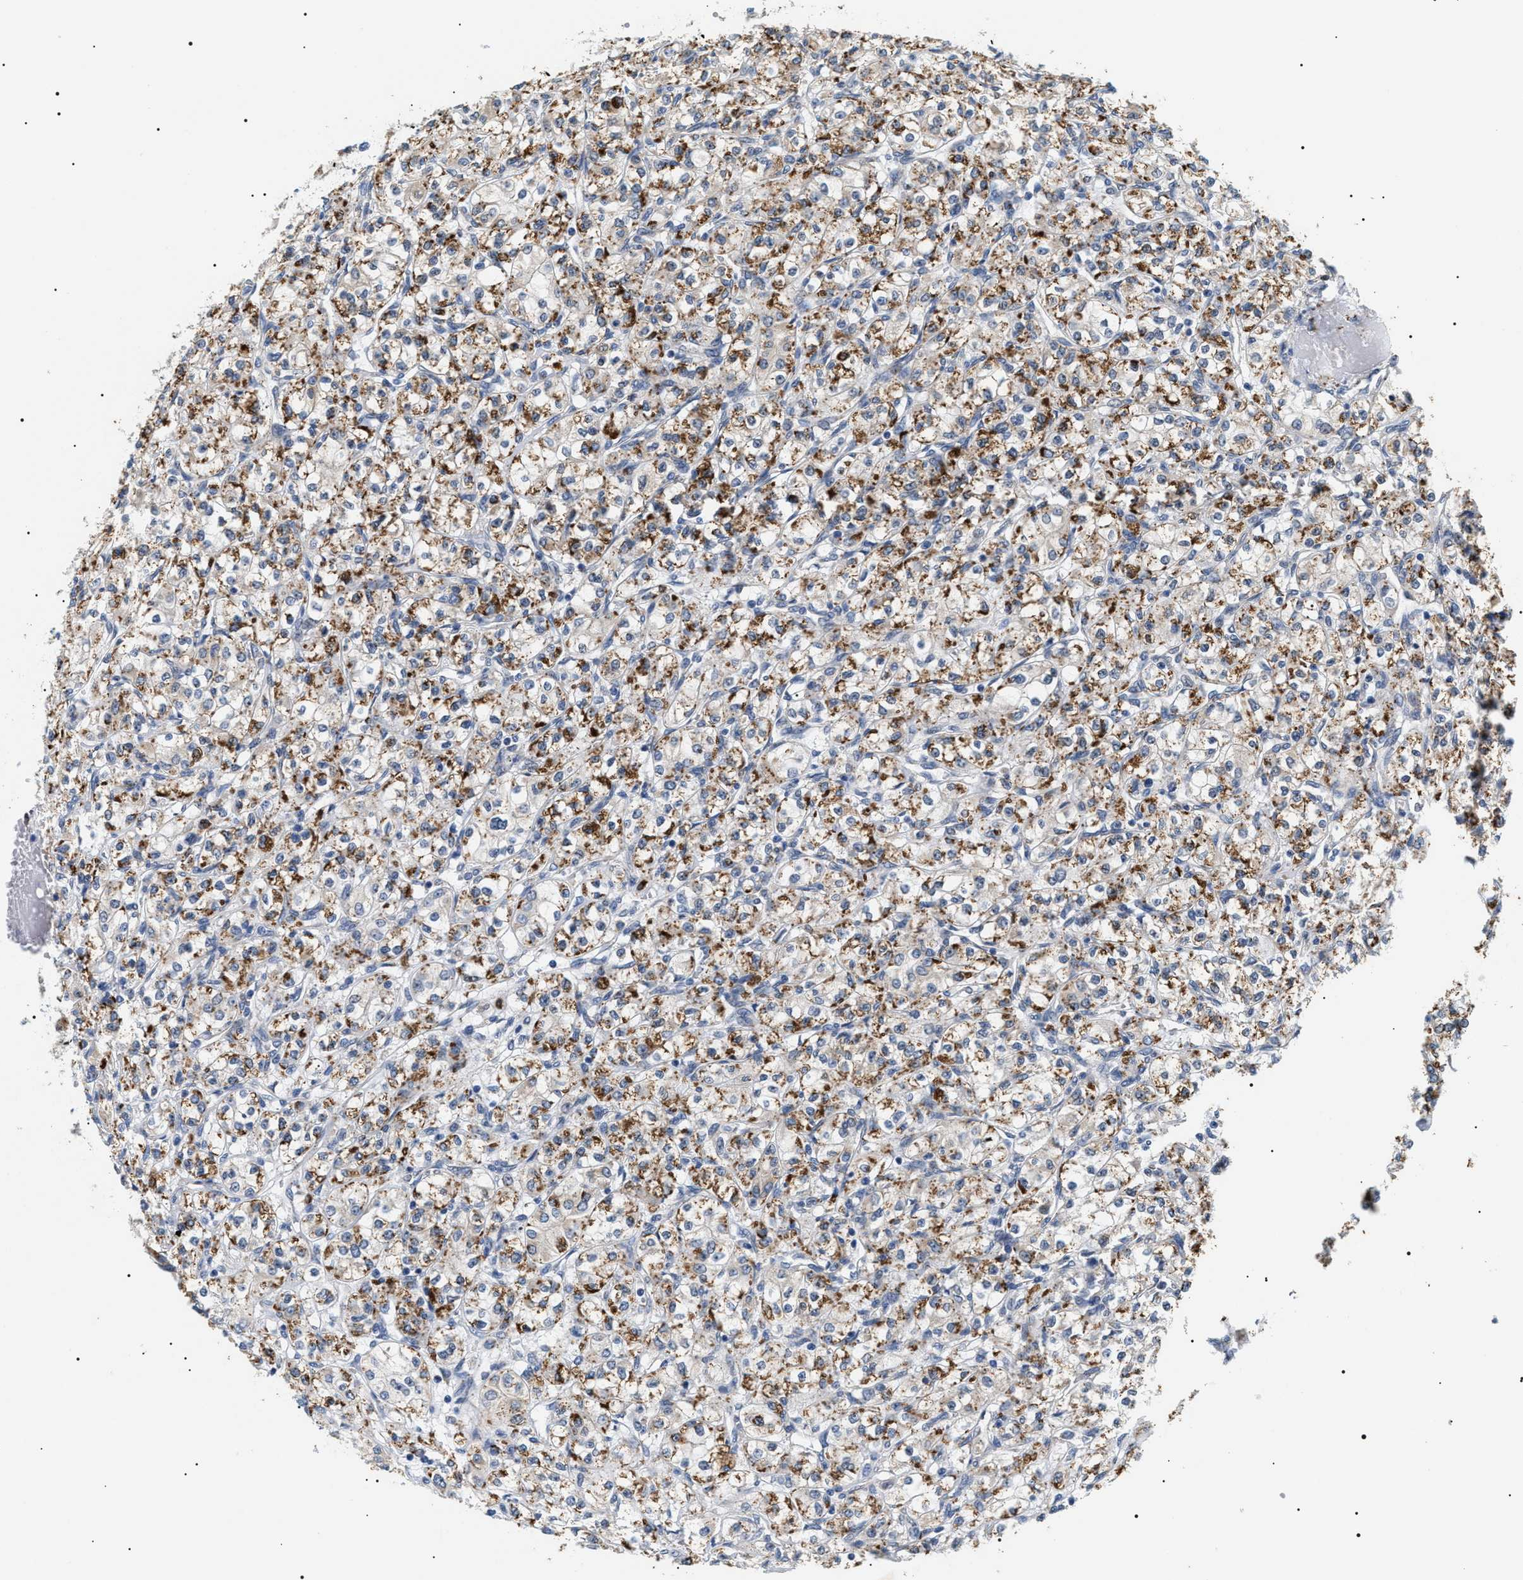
{"staining": {"intensity": "moderate", "quantity": ">75%", "location": "cytoplasmic/membranous"}, "tissue": "renal cancer", "cell_type": "Tumor cells", "image_type": "cancer", "snomed": [{"axis": "morphology", "description": "Adenocarcinoma, NOS"}, {"axis": "topography", "description": "Kidney"}], "caption": "Immunohistochemistry (DAB) staining of human renal cancer shows moderate cytoplasmic/membranous protein positivity in approximately >75% of tumor cells.", "gene": "HSD17B11", "patient": {"sex": "male", "age": 77}}